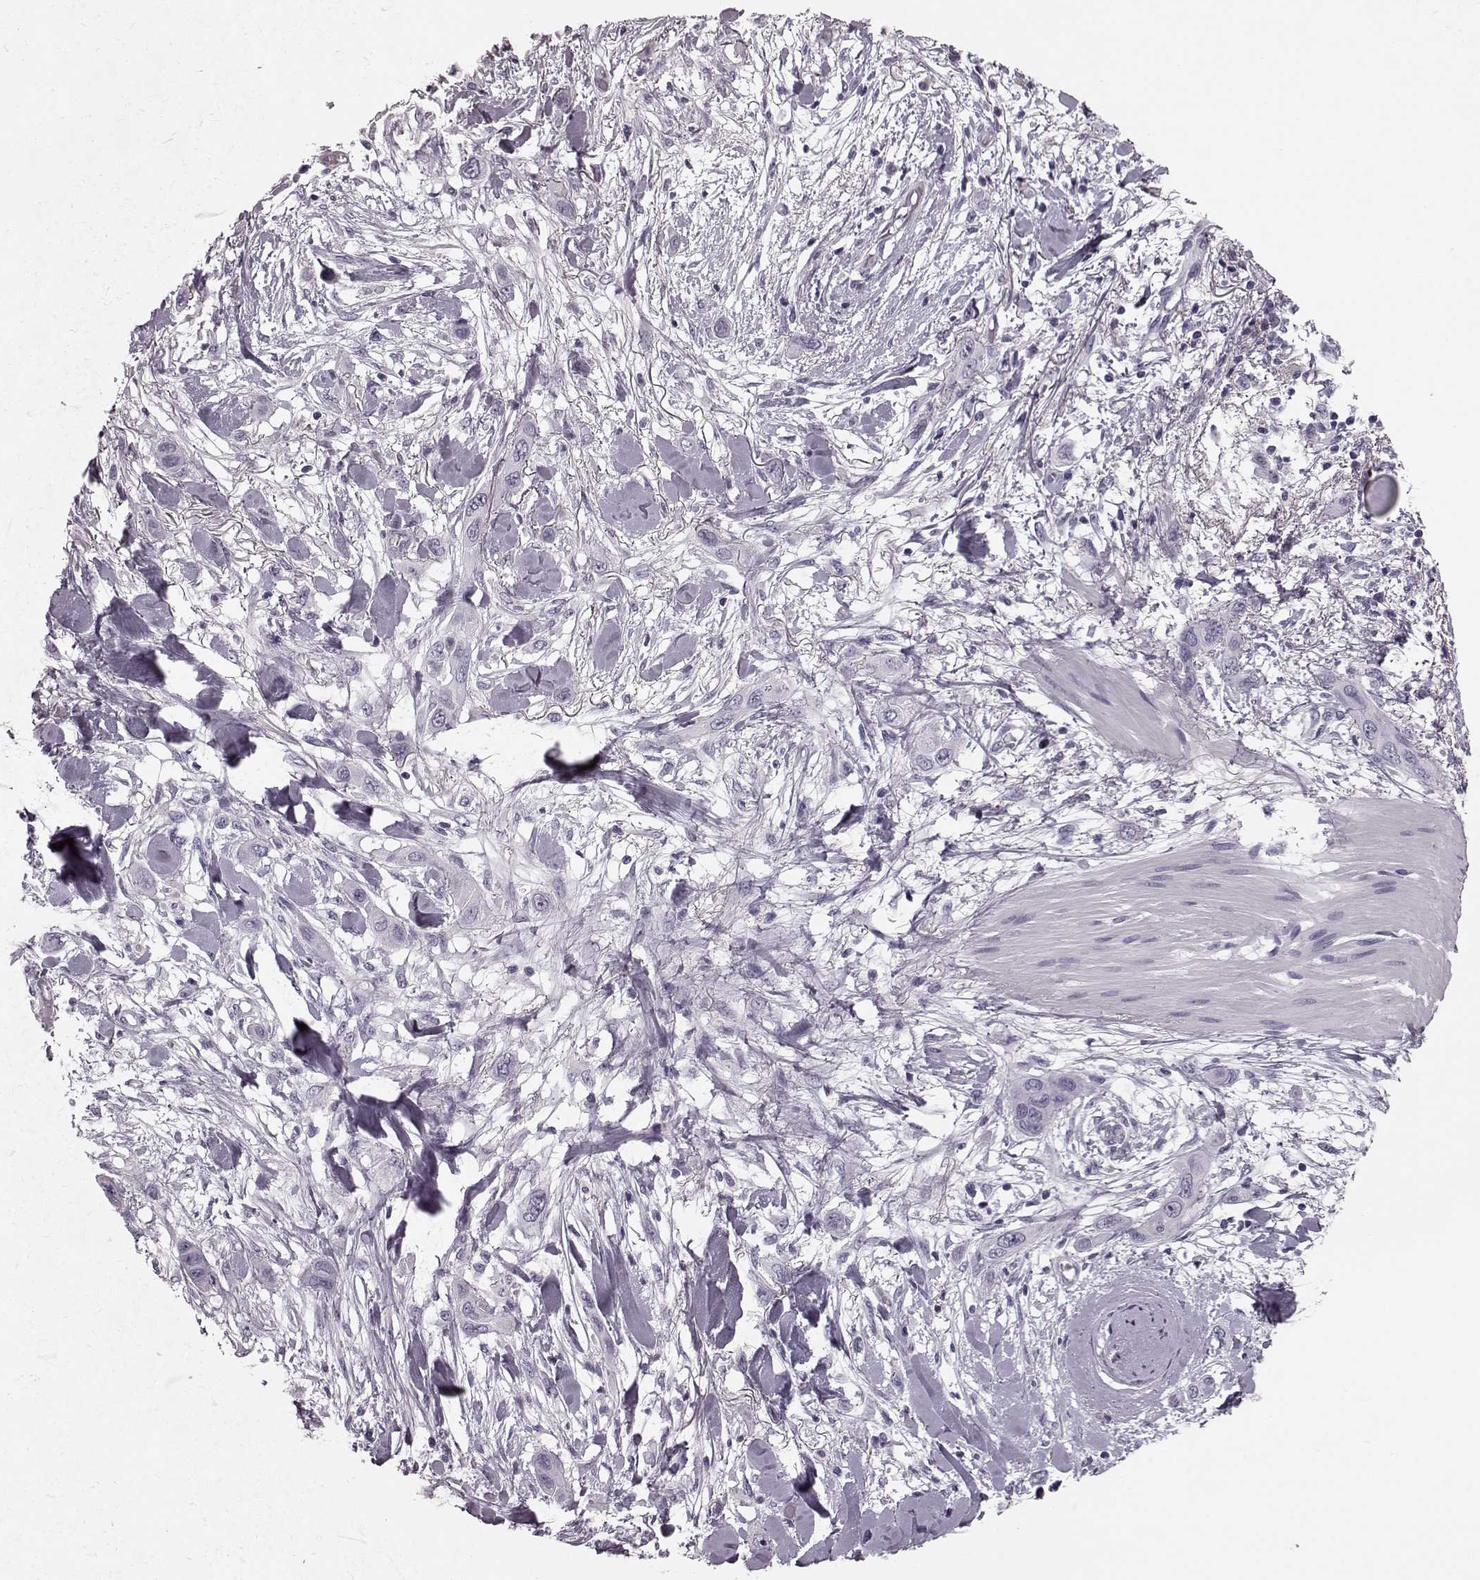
{"staining": {"intensity": "negative", "quantity": "none", "location": "none"}, "tissue": "skin cancer", "cell_type": "Tumor cells", "image_type": "cancer", "snomed": [{"axis": "morphology", "description": "Squamous cell carcinoma, NOS"}, {"axis": "topography", "description": "Skin"}], "caption": "An IHC micrograph of skin squamous cell carcinoma is shown. There is no staining in tumor cells of skin squamous cell carcinoma.", "gene": "CST7", "patient": {"sex": "male", "age": 79}}